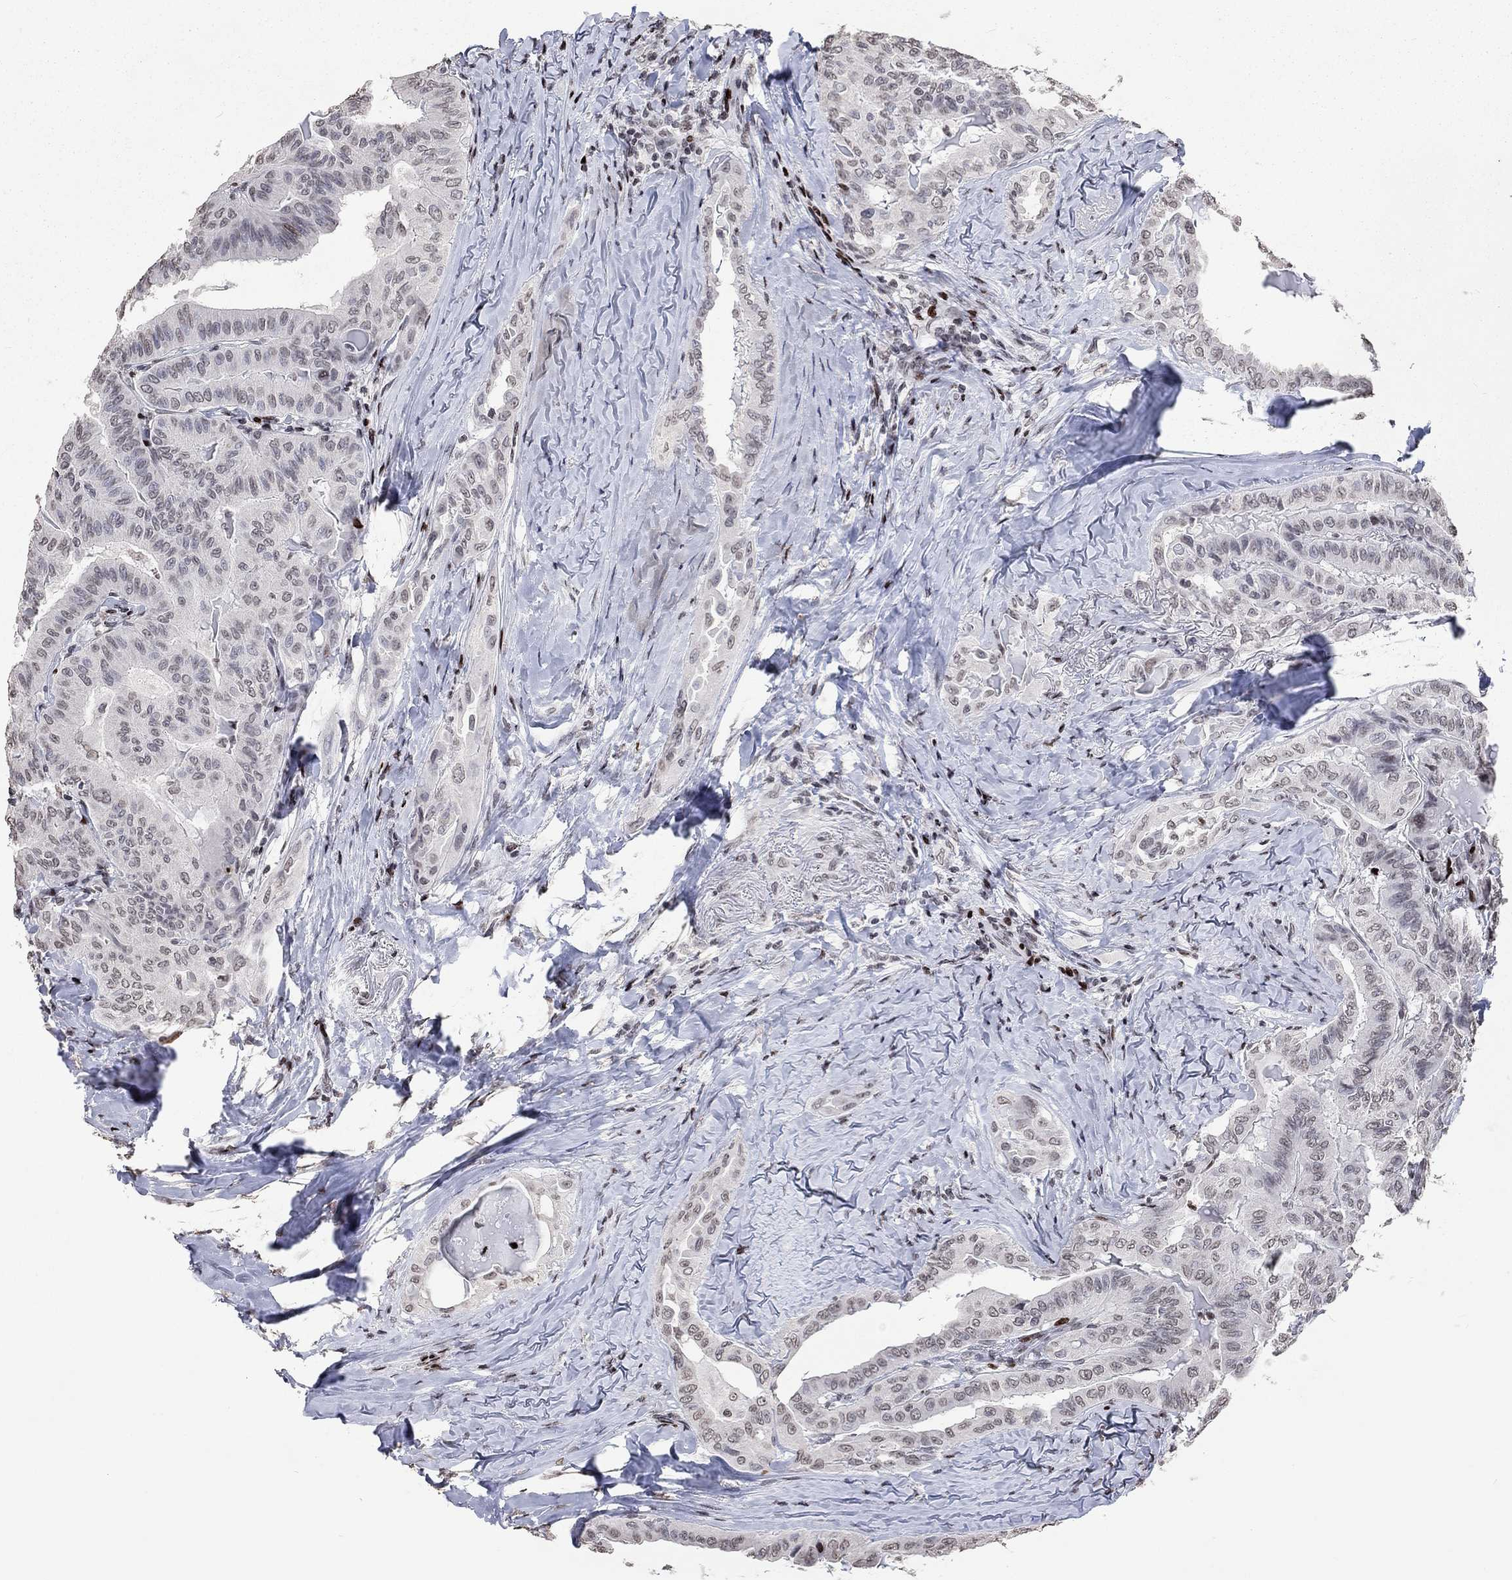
{"staining": {"intensity": "negative", "quantity": "none", "location": "none"}, "tissue": "thyroid cancer", "cell_type": "Tumor cells", "image_type": "cancer", "snomed": [{"axis": "morphology", "description": "Papillary adenocarcinoma, NOS"}, {"axis": "topography", "description": "Thyroid gland"}], "caption": "This is an immunohistochemistry histopathology image of human thyroid cancer. There is no expression in tumor cells.", "gene": "SRSF3", "patient": {"sex": "female", "age": 68}}